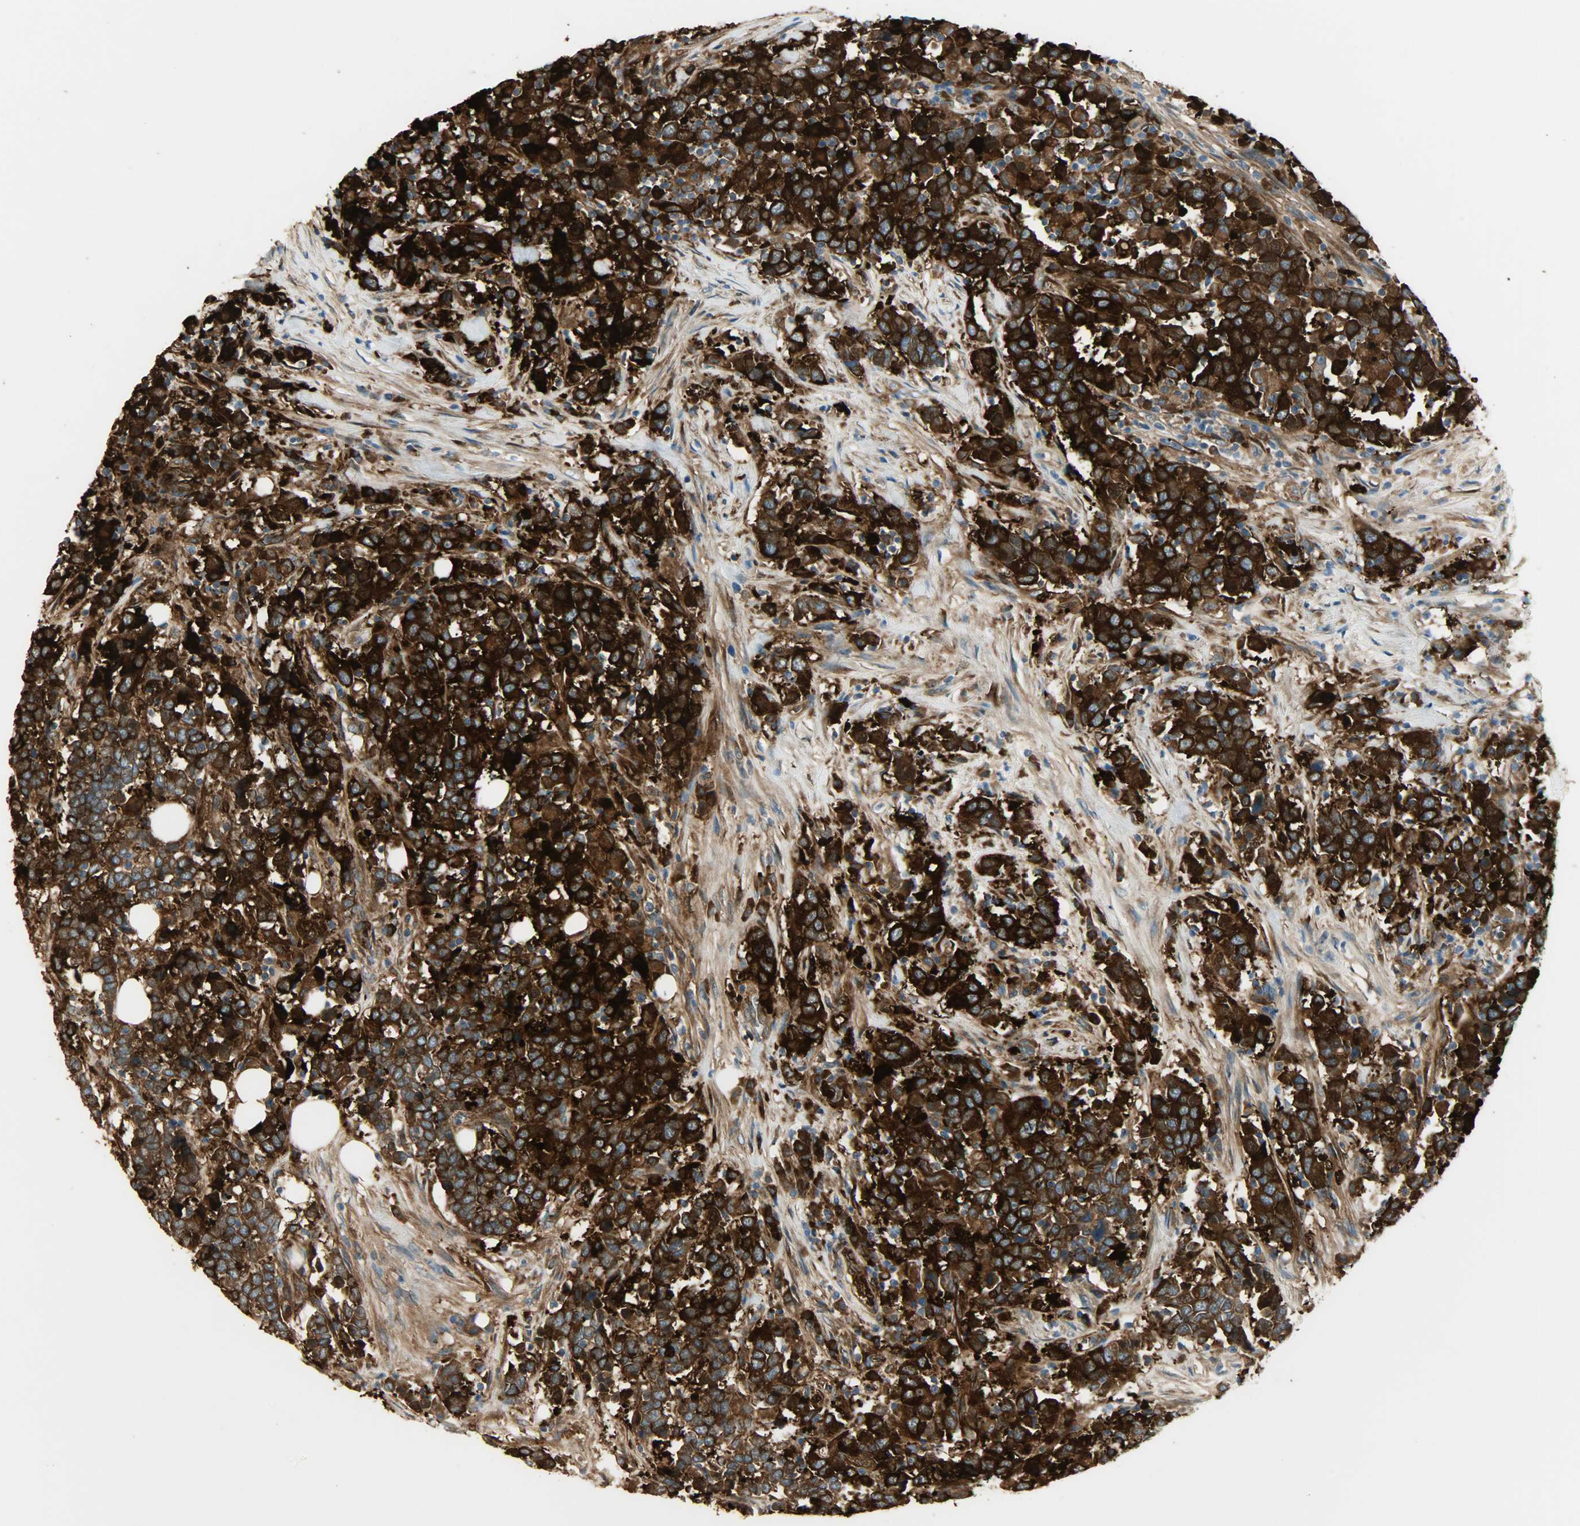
{"staining": {"intensity": "strong", "quantity": ">75%", "location": "cytoplasmic/membranous"}, "tissue": "urothelial cancer", "cell_type": "Tumor cells", "image_type": "cancer", "snomed": [{"axis": "morphology", "description": "Urothelial carcinoma, High grade"}, {"axis": "topography", "description": "Urinary bladder"}], "caption": "Urothelial cancer was stained to show a protein in brown. There is high levels of strong cytoplasmic/membranous expression in about >75% of tumor cells. (Stains: DAB in brown, nuclei in blue, Microscopy: brightfield microscopy at high magnification).", "gene": "WARS1", "patient": {"sex": "male", "age": 61}}